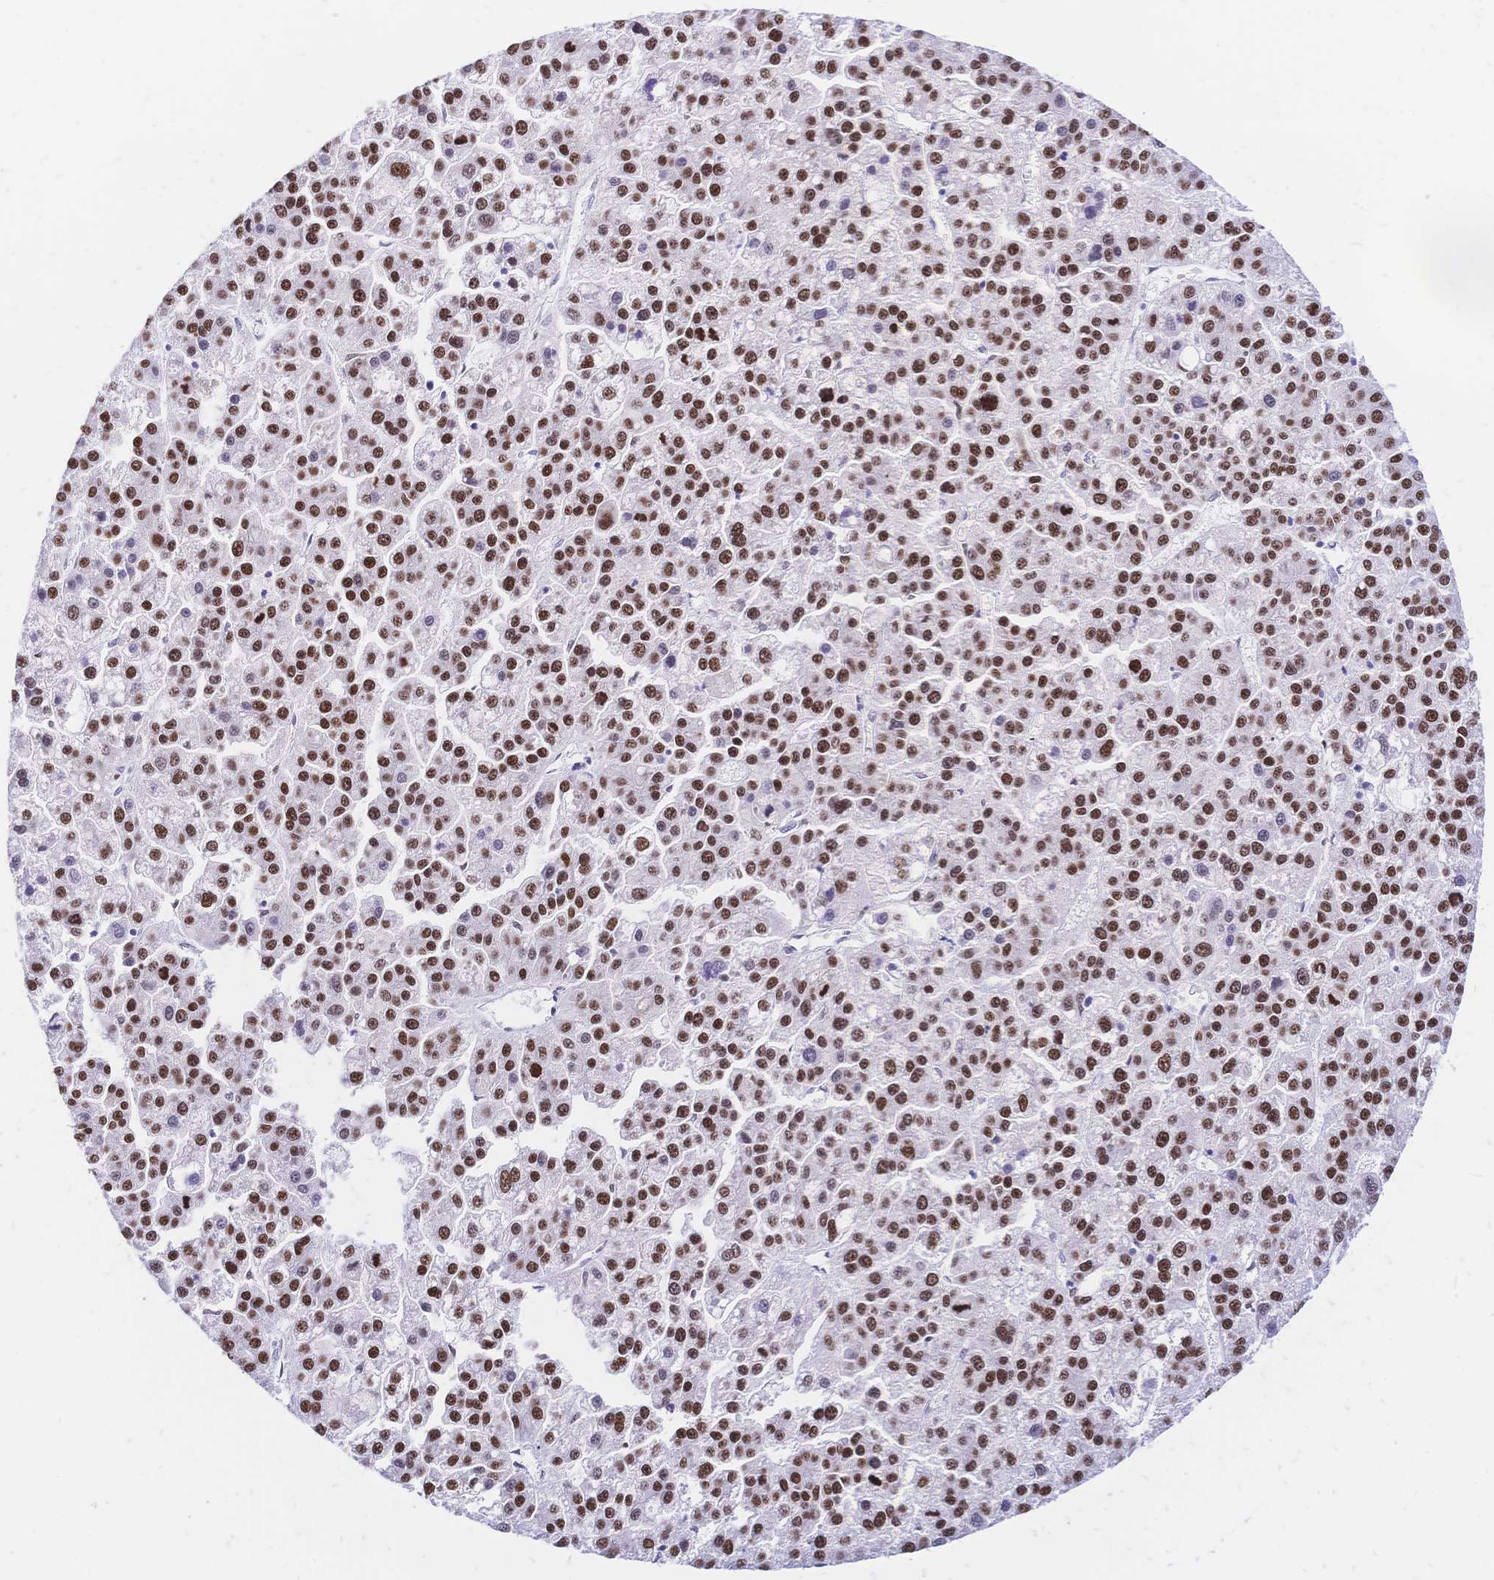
{"staining": {"intensity": "strong", "quantity": ">75%", "location": "nuclear"}, "tissue": "liver cancer", "cell_type": "Tumor cells", "image_type": "cancer", "snomed": [{"axis": "morphology", "description": "Carcinoma, Hepatocellular, NOS"}, {"axis": "topography", "description": "Liver"}], "caption": "Liver cancer (hepatocellular carcinoma) tissue exhibits strong nuclear staining in approximately >75% of tumor cells, visualized by immunohistochemistry.", "gene": "NFIC", "patient": {"sex": "female", "age": 58}}